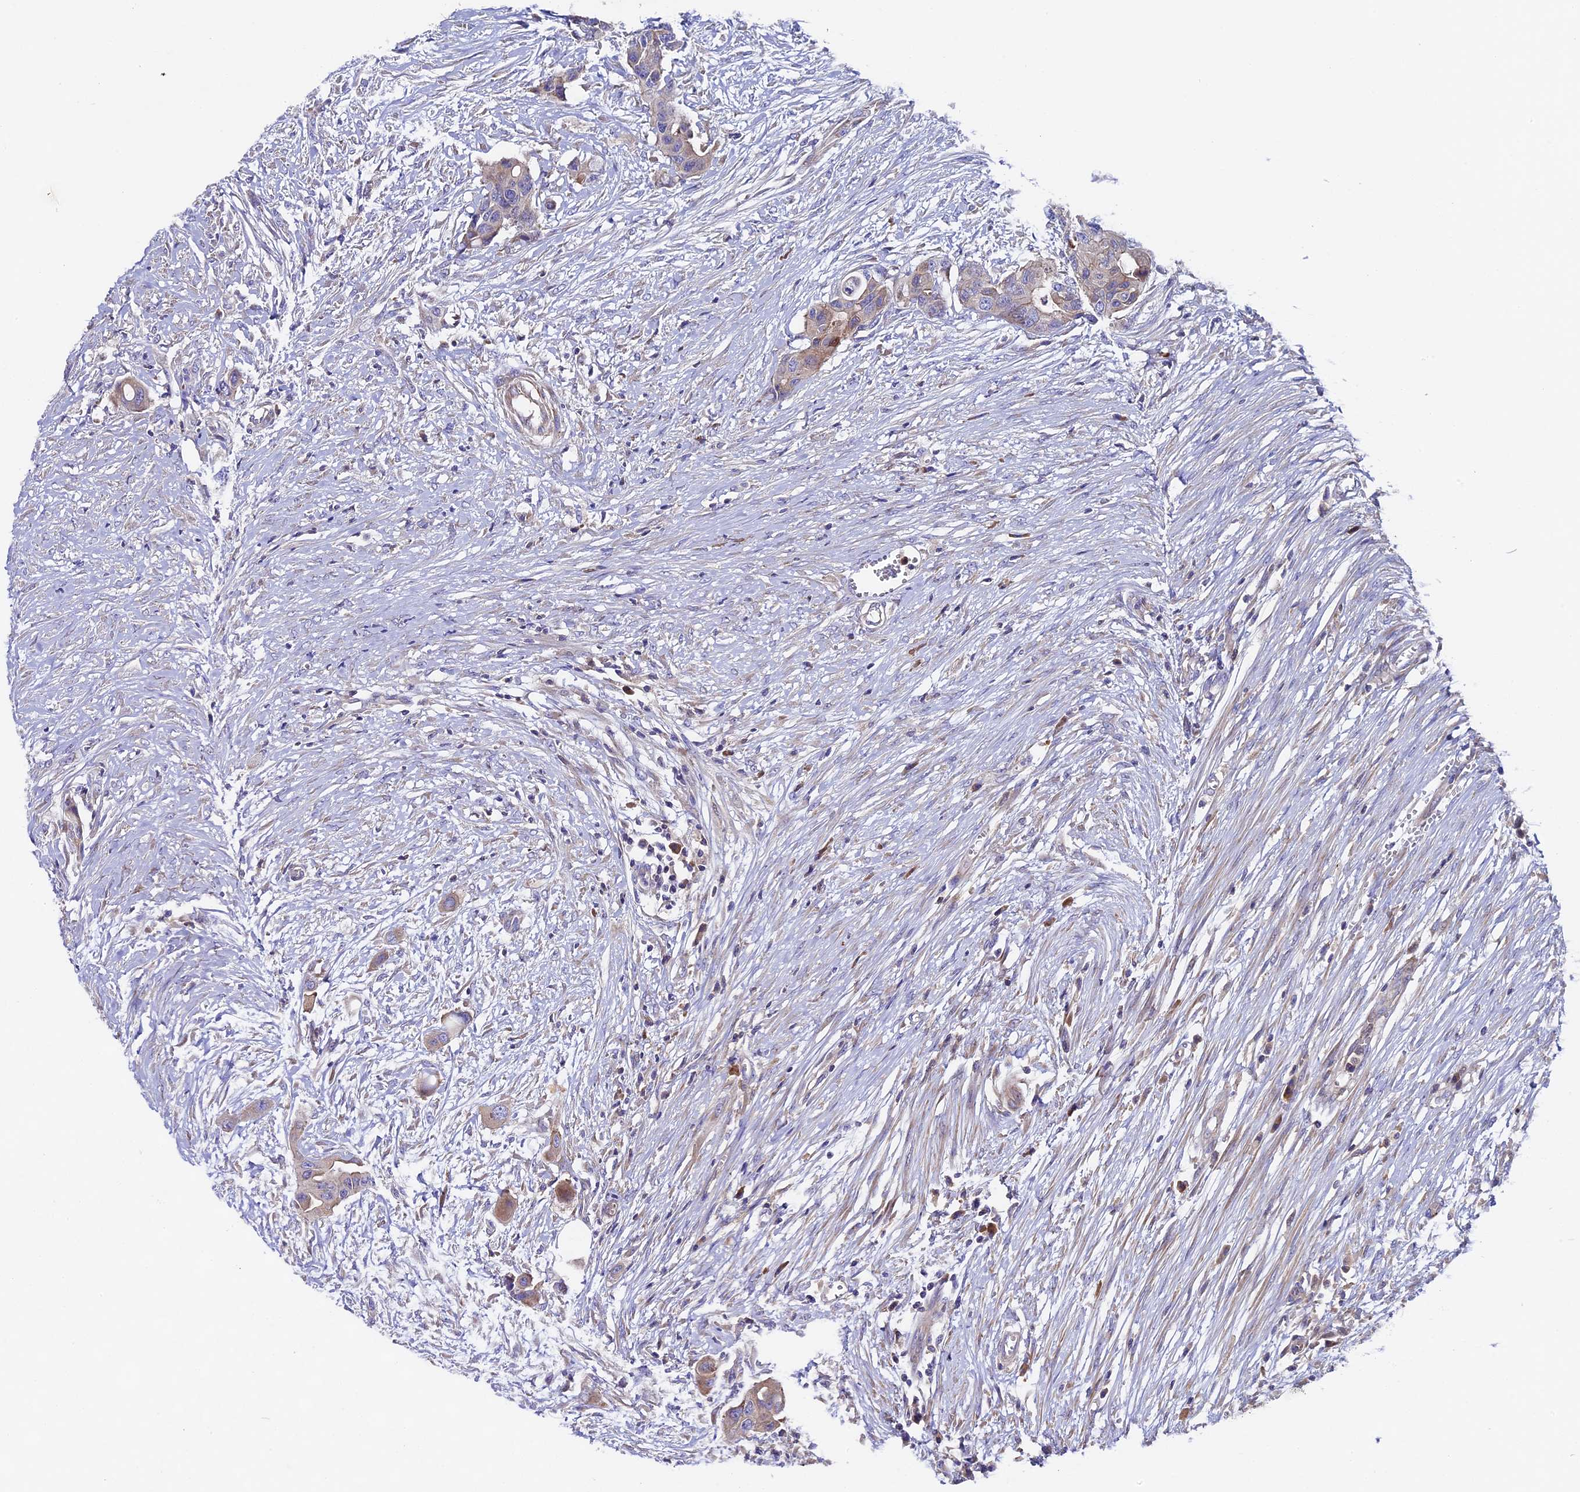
{"staining": {"intensity": "weak", "quantity": "25%-75%", "location": "cytoplasmic/membranous"}, "tissue": "colorectal cancer", "cell_type": "Tumor cells", "image_type": "cancer", "snomed": [{"axis": "morphology", "description": "Adenocarcinoma, NOS"}, {"axis": "topography", "description": "Colon"}], "caption": "The photomicrograph exhibits a brown stain indicating the presence of a protein in the cytoplasmic/membranous of tumor cells in colorectal adenocarcinoma.", "gene": "PIGU", "patient": {"sex": "male", "age": 77}}